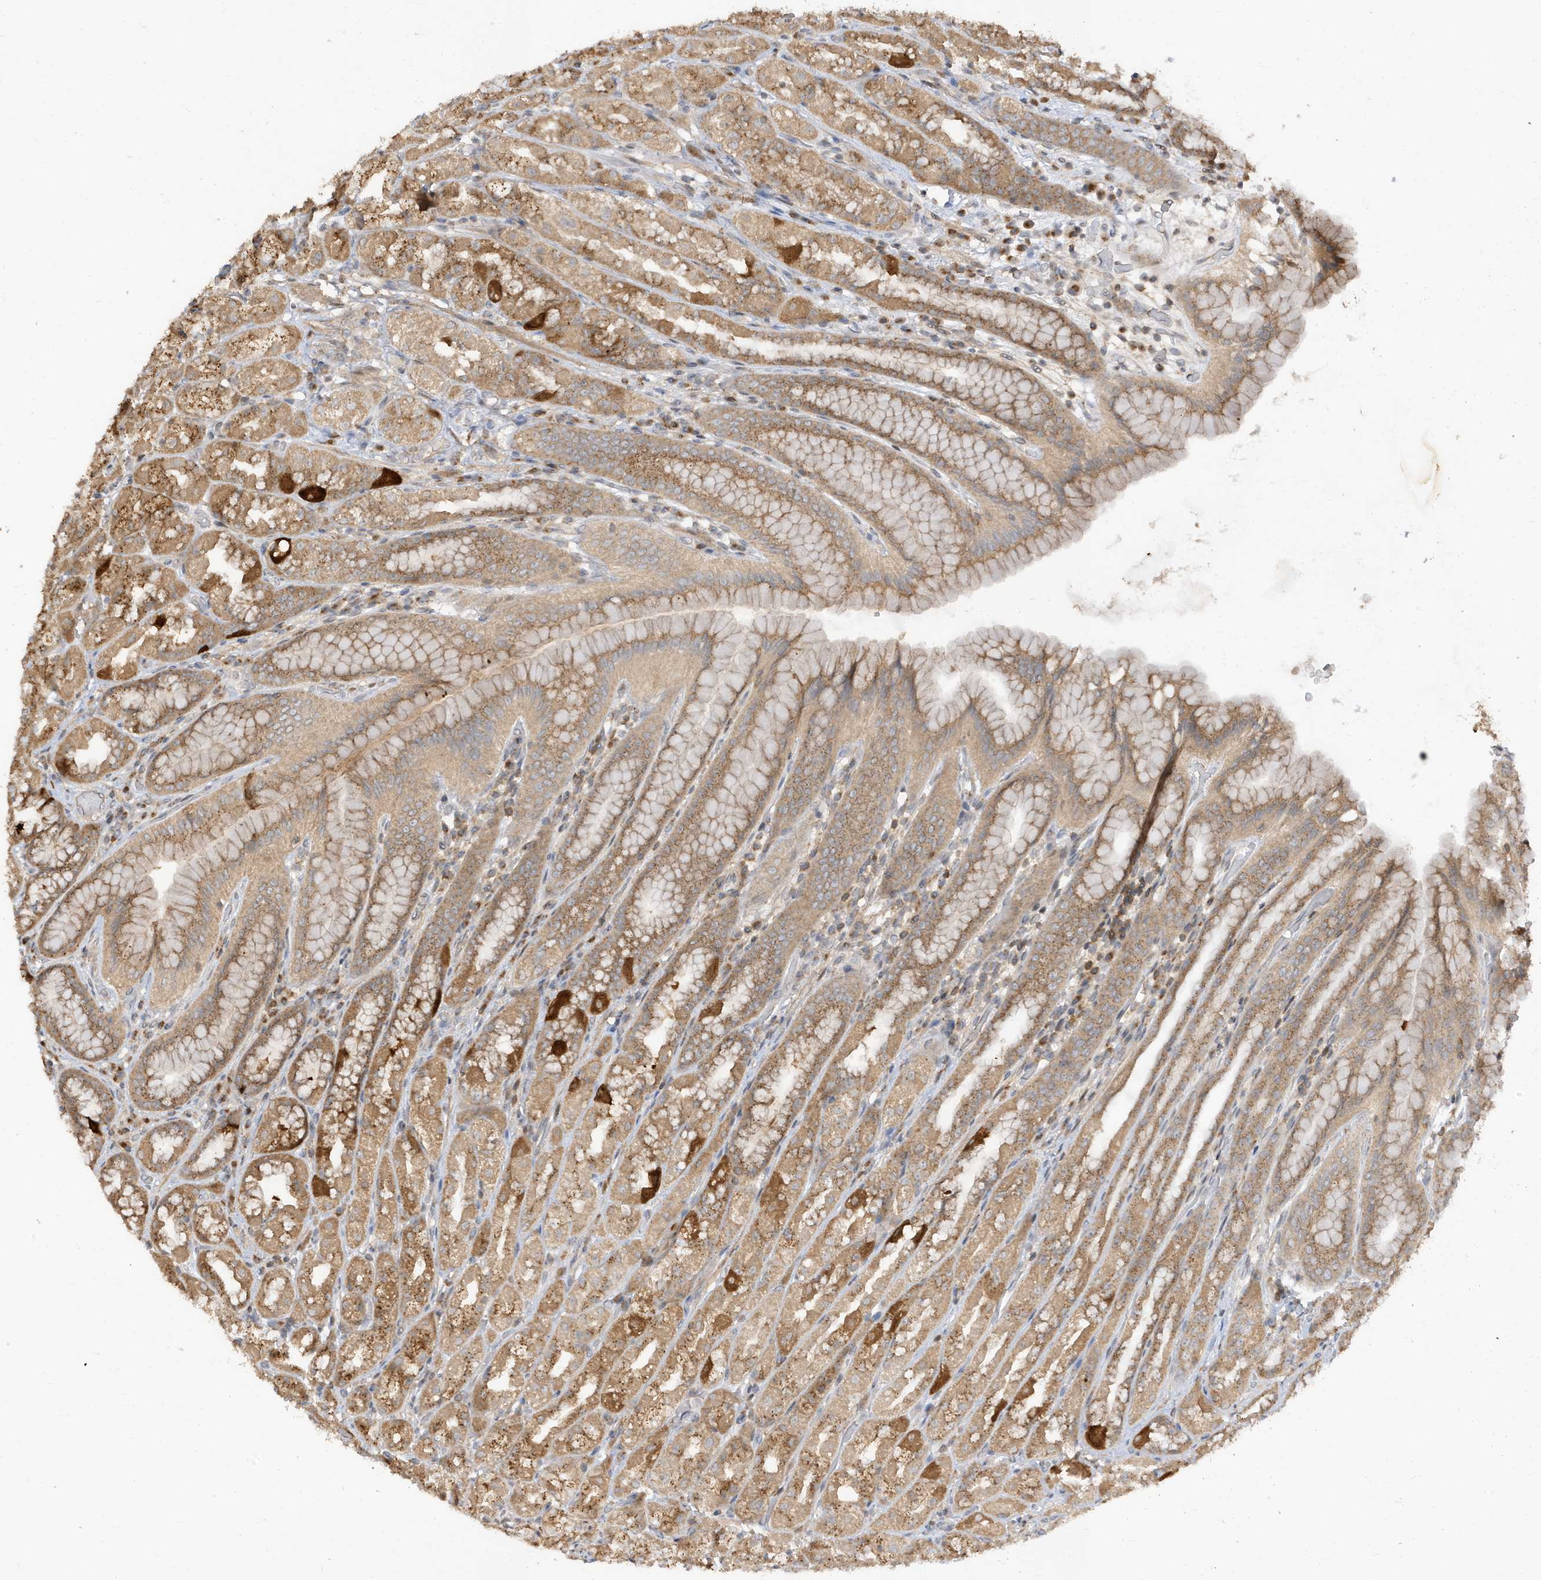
{"staining": {"intensity": "moderate", "quantity": ">75%", "location": "cytoplasmic/membranous"}, "tissue": "stomach", "cell_type": "Glandular cells", "image_type": "normal", "snomed": [{"axis": "morphology", "description": "Normal tissue, NOS"}, {"axis": "topography", "description": "Stomach, upper"}], "caption": "IHC of unremarkable human stomach reveals medium levels of moderate cytoplasmic/membranous staining in approximately >75% of glandular cells.", "gene": "TAB3", "patient": {"sex": "male", "age": 68}}